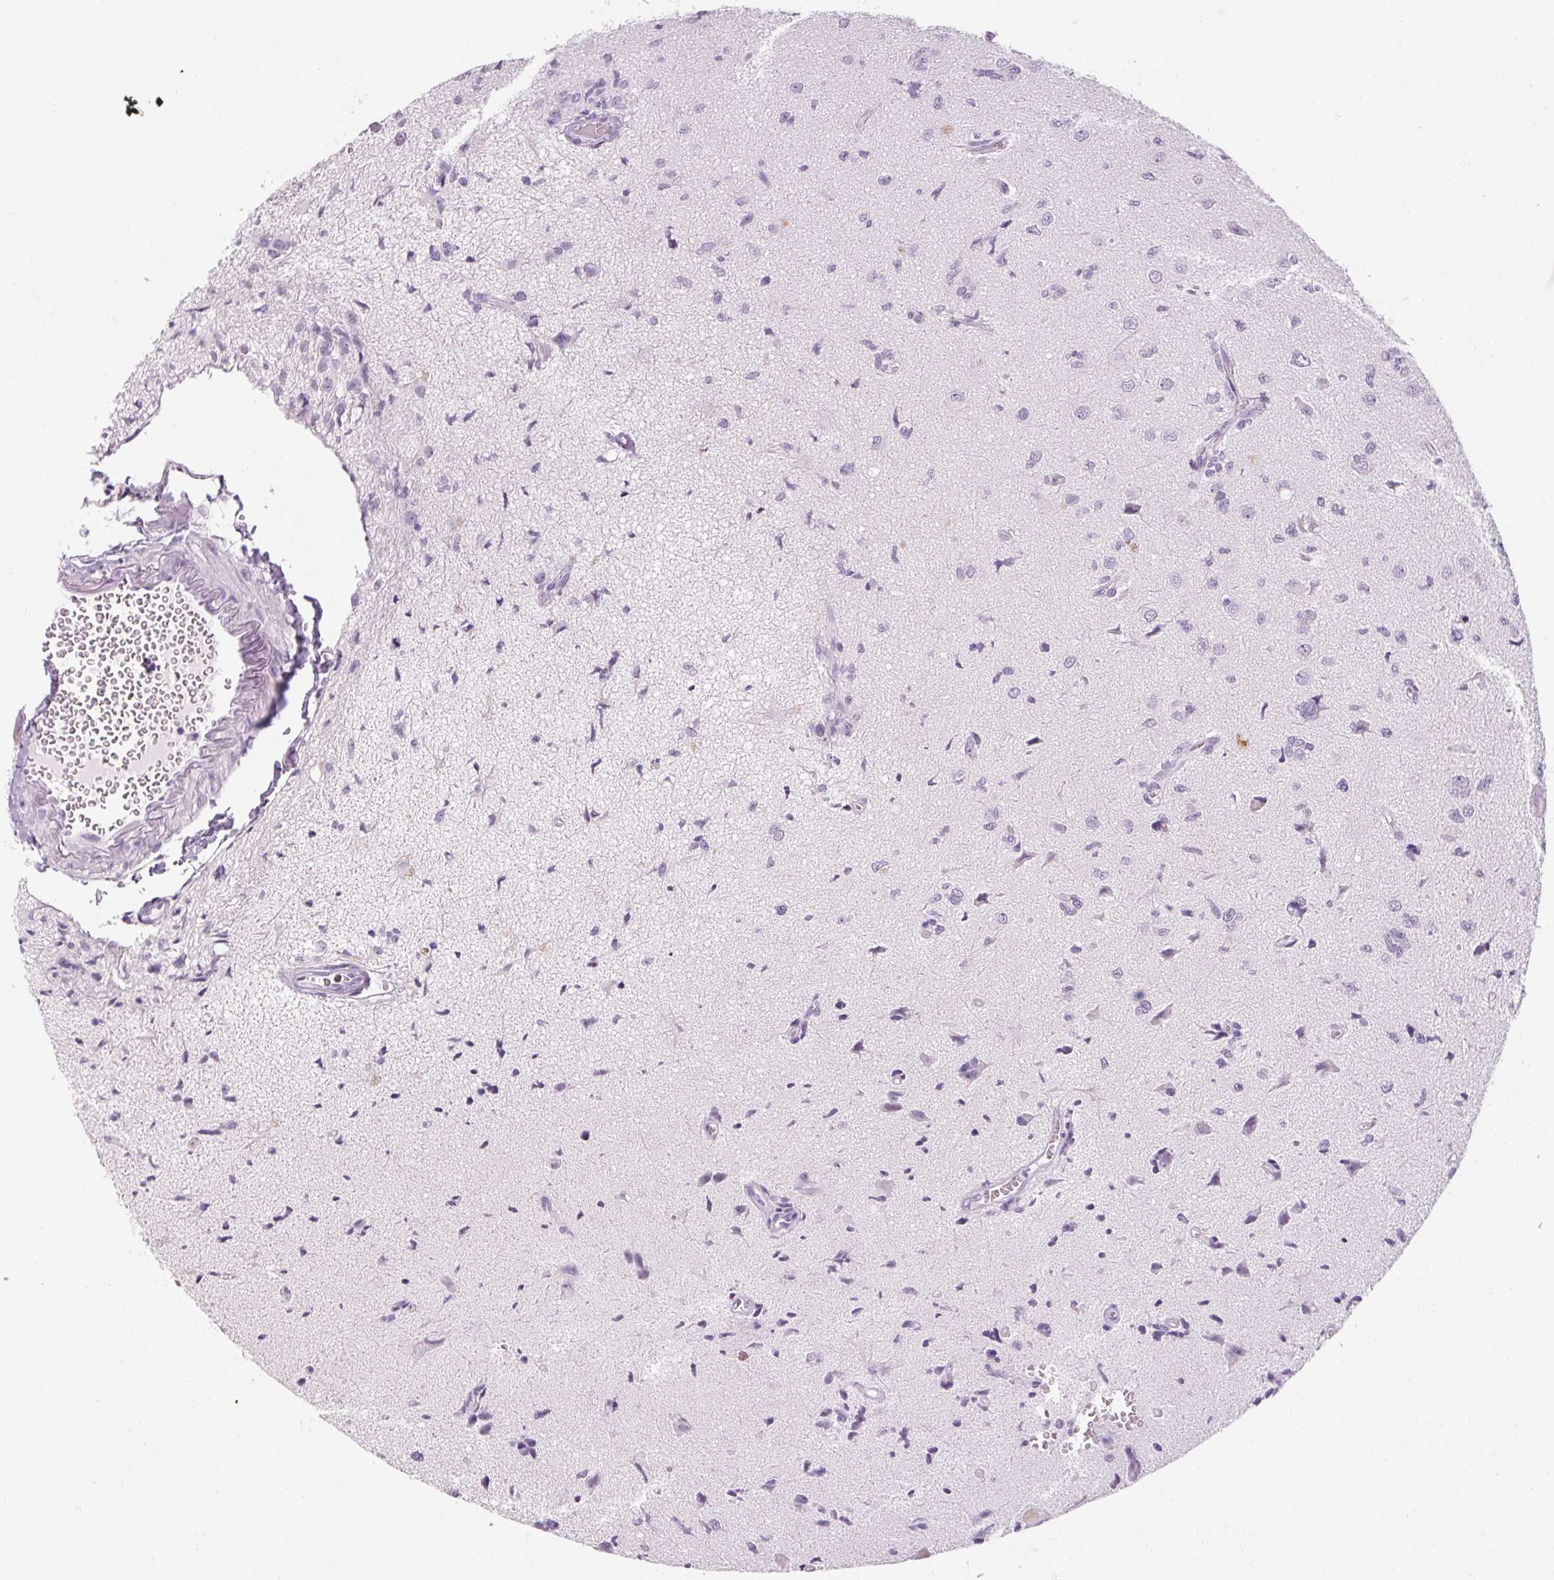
{"staining": {"intensity": "negative", "quantity": "none", "location": "none"}, "tissue": "glioma", "cell_type": "Tumor cells", "image_type": "cancer", "snomed": [{"axis": "morphology", "description": "Glioma, malignant, High grade"}, {"axis": "topography", "description": "Brain"}], "caption": "IHC of human glioma displays no staining in tumor cells.", "gene": "RPTN", "patient": {"sex": "male", "age": 67}}